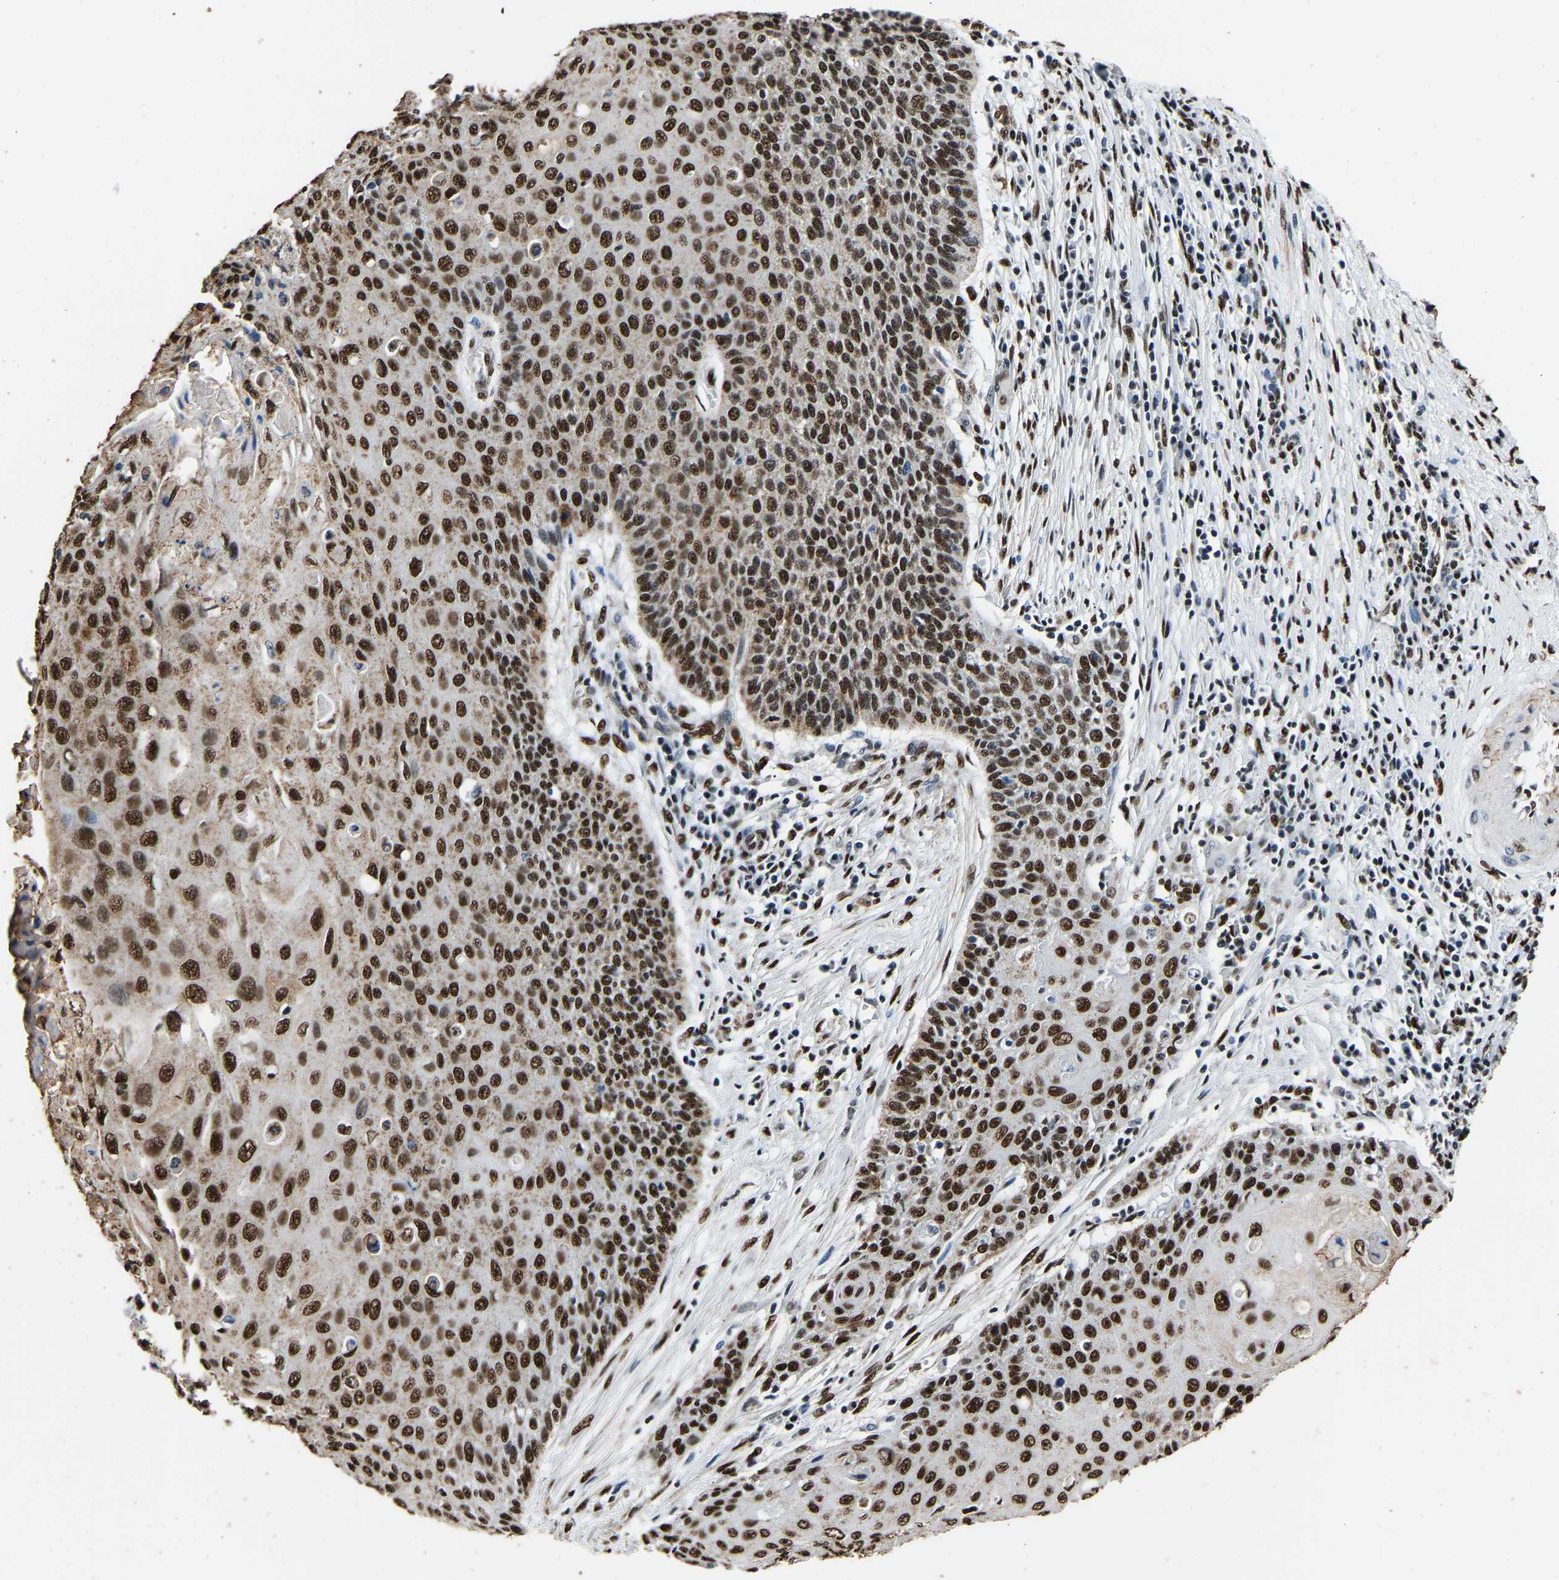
{"staining": {"intensity": "strong", "quantity": ">75%", "location": "nuclear"}, "tissue": "cervical cancer", "cell_type": "Tumor cells", "image_type": "cancer", "snomed": [{"axis": "morphology", "description": "Squamous cell carcinoma, NOS"}, {"axis": "topography", "description": "Cervix"}], "caption": "DAB (3,3'-diaminobenzidine) immunohistochemical staining of human squamous cell carcinoma (cervical) shows strong nuclear protein expression in approximately >75% of tumor cells.", "gene": "SAFB", "patient": {"sex": "female", "age": 39}}